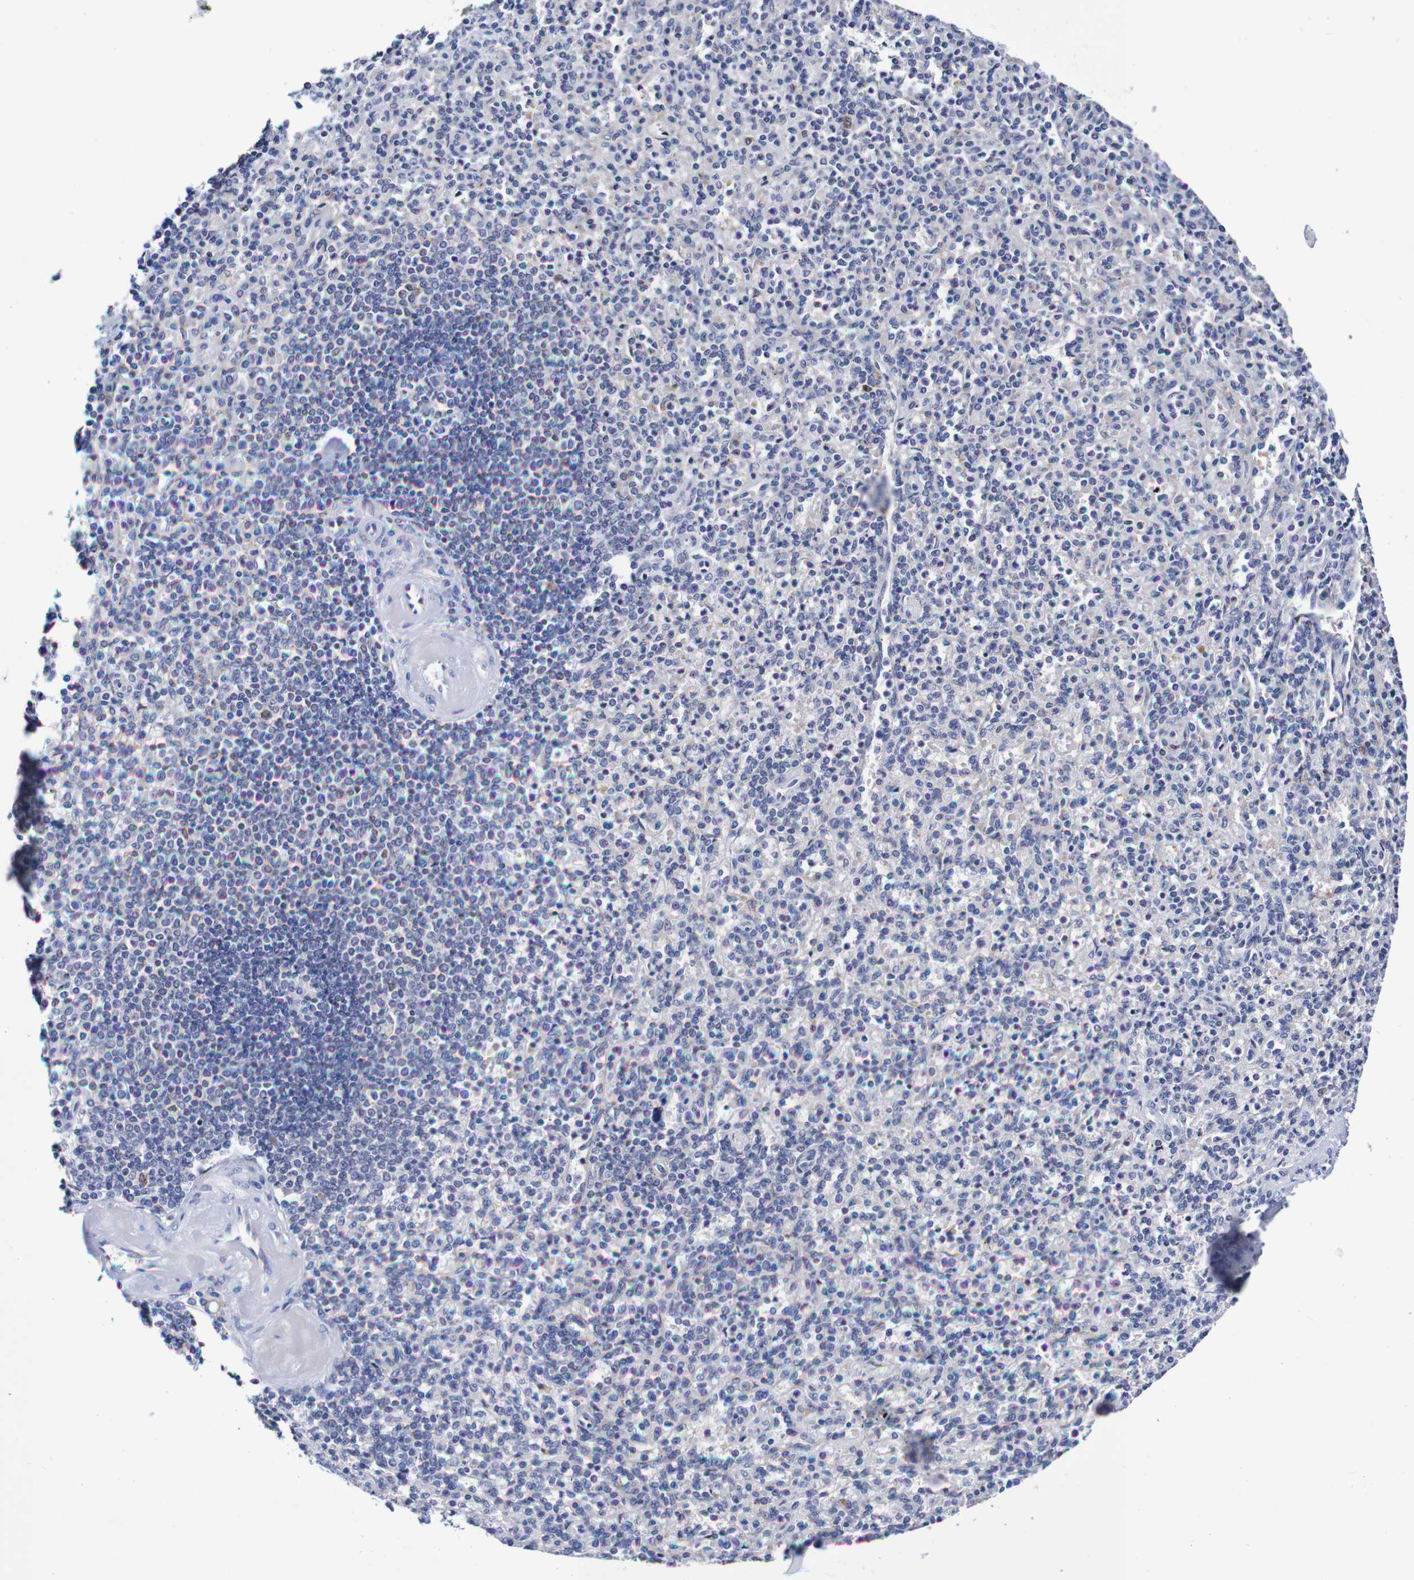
{"staining": {"intensity": "negative", "quantity": "none", "location": "none"}, "tissue": "spleen", "cell_type": "Cells in red pulp", "image_type": "normal", "snomed": [{"axis": "morphology", "description": "Normal tissue, NOS"}, {"axis": "topography", "description": "Spleen"}], "caption": "This is an immunohistochemistry (IHC) histopathology image of benign human spleen. There is no expression in cells in red pulp.", "gene": "SEZ6", "patient": {"sex": "female", "age": 74}}